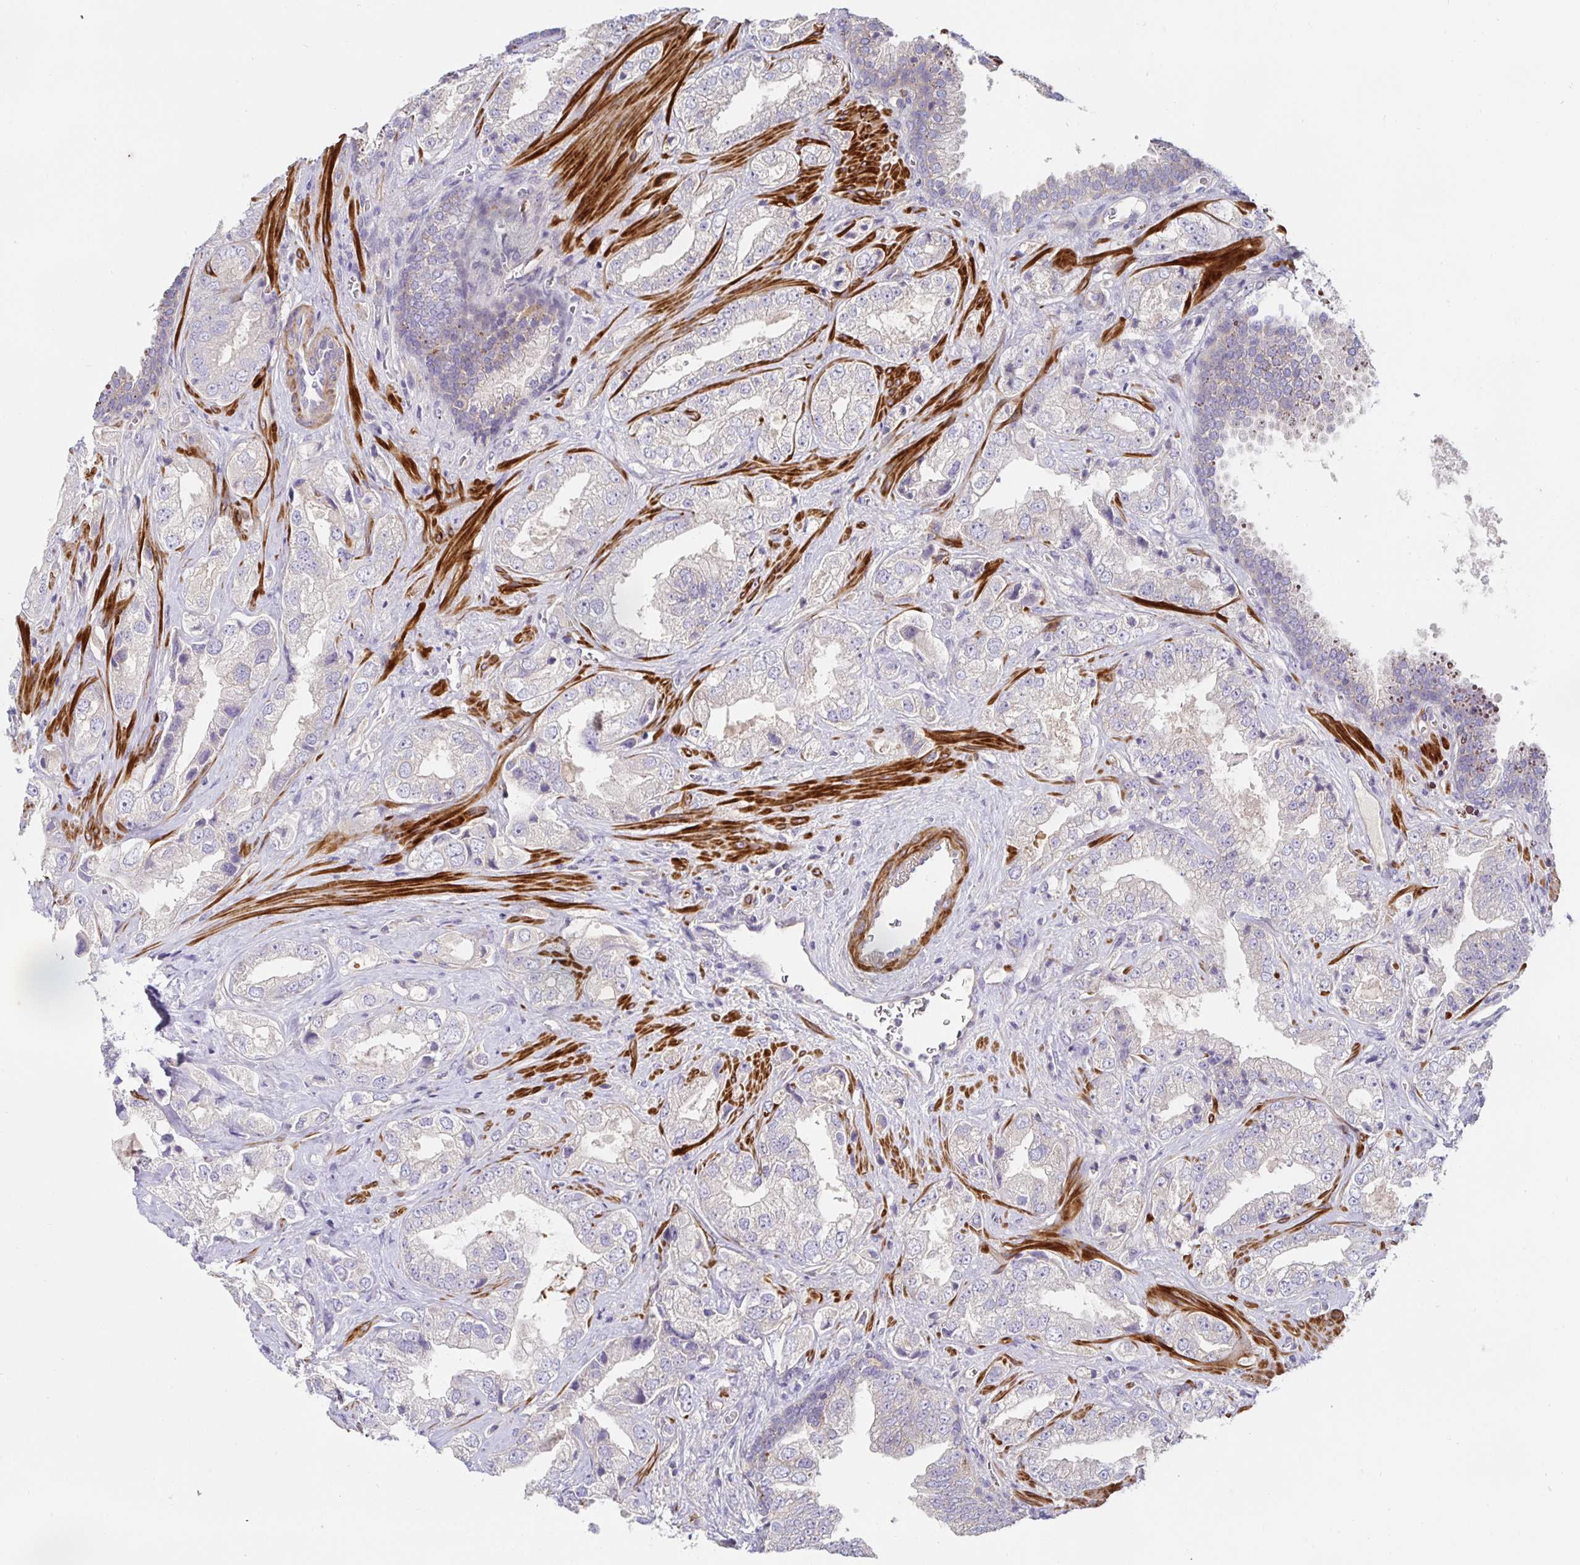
{"staining": {"intensity": "weak", "quantity": "<25%", "location": "cytoplasmic/membranous"}, "tissue": "prostate cancer", "cell_type": "Tumor cells", "image_type": "cancer", "snomed": [{"axis": "morphology", "description": "Adenocarcinoma, High grade"}, {"axis": "topography", "description": "Prostate"}], "caption": "High magnification brightfield microscopy of prostate adenocarcinoma (high-grade) stained with DAB (3,3'-diaminobenzidine) (brown) and counterstained with hematoxylin (blue): tumor cells show no significant expression. (Brightfield microscopy of DAB (3,3'-diaminobenzidine) immunohistochemistry (IHC) at high magnification).", "gene": "METTL22", "patient": {"sex": "male", "age": 67}}